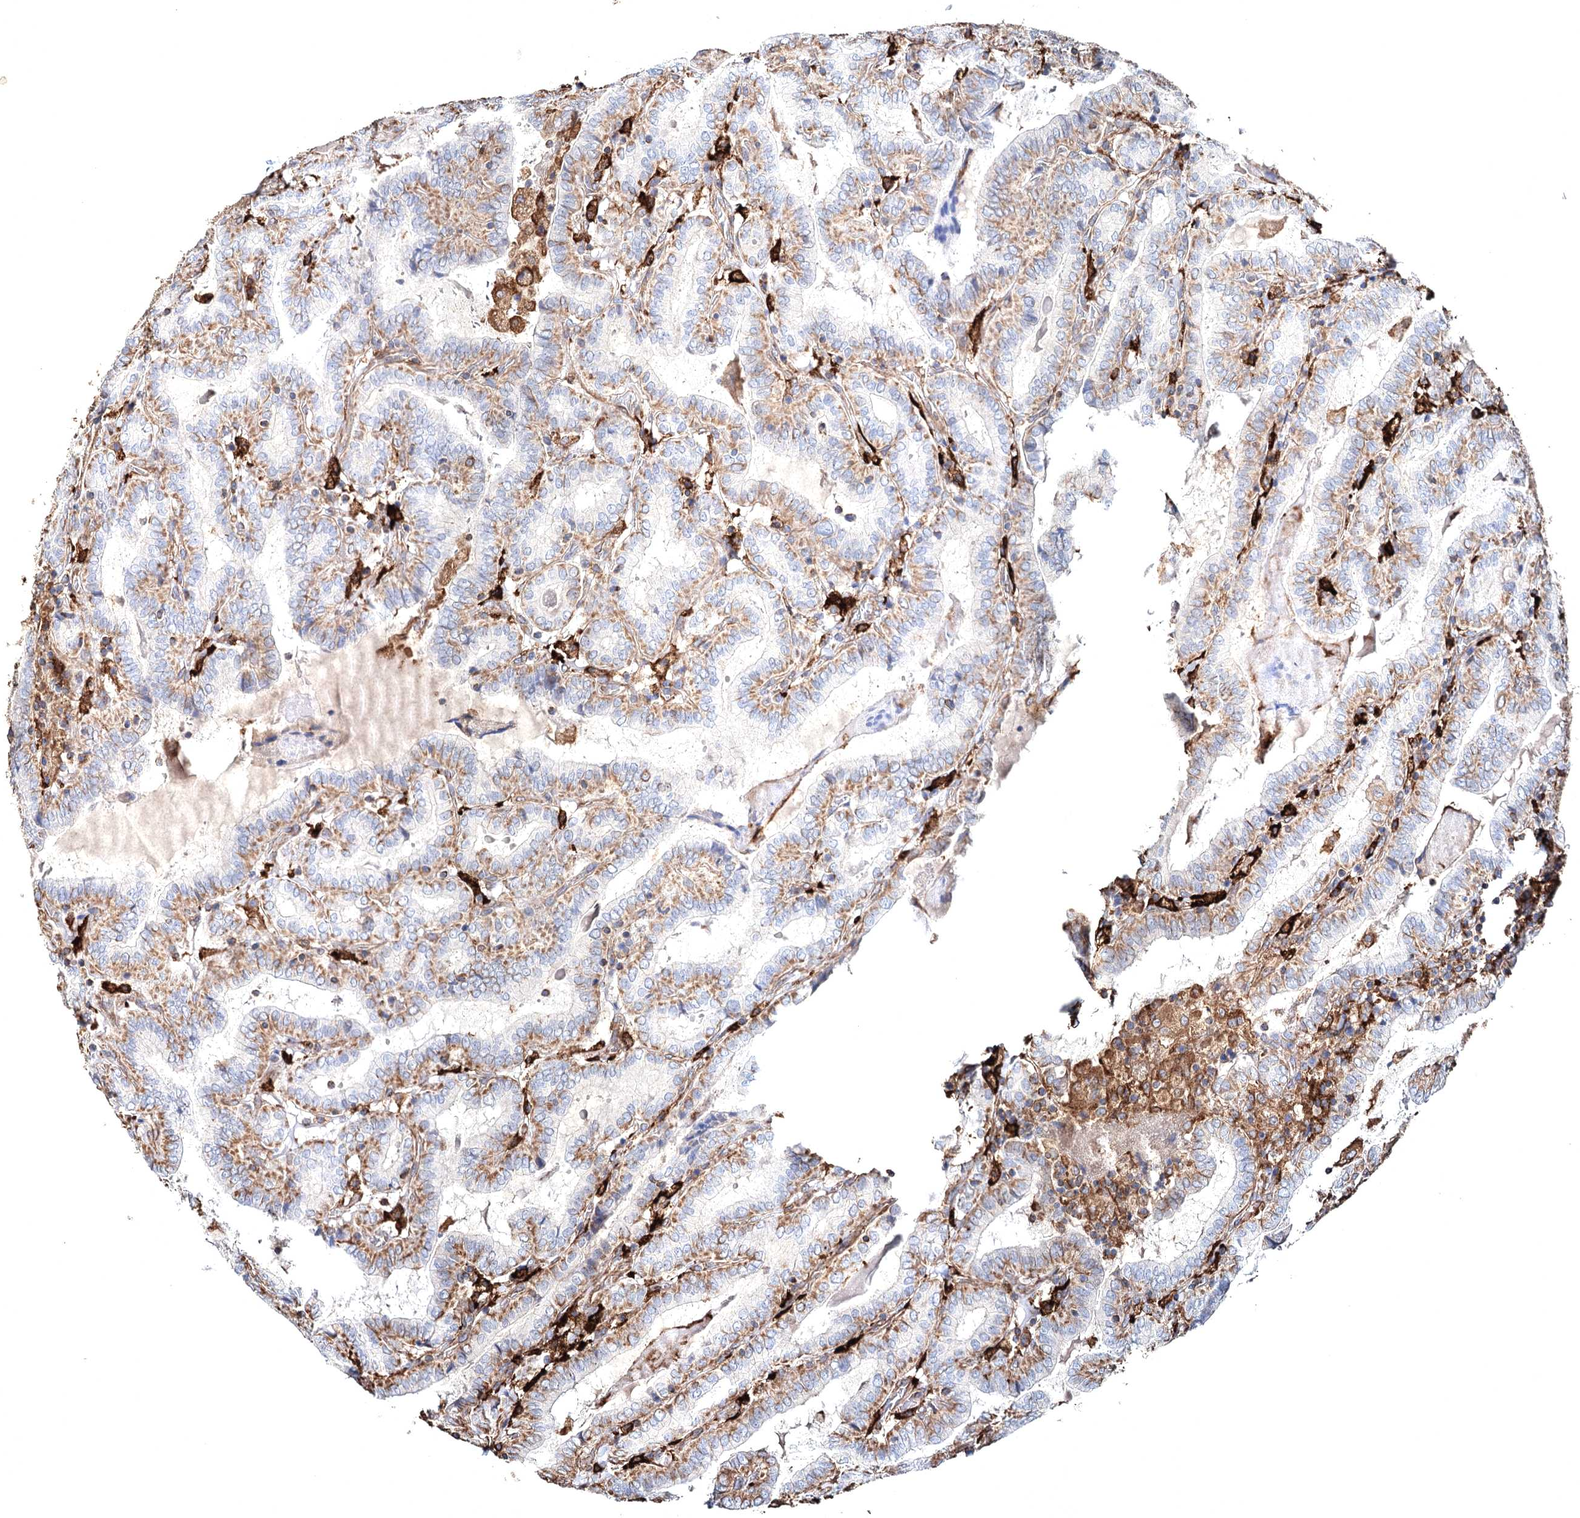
{"staining": {"intensity": "moderate", "quantity": "25%-75%", "location": "cytoplasmic/membranous"}, "tissue": "thyroid cancer", "cell_type": "Tumor cells", "image_type": "cancer", "snomed": [{"axis": "morphology", "description": "Papillary adenocarcinoma, NOS"}, {"axis": "topography", "description": "Thyroid gland"}], "caption": "Immunohistochemical staining of human papillary adenocarcinoma (thyroid) demonstrates moderate cytoplasmic/membranous protein expression in approximately 25%-75% of tumor cells.", "gene": "CLEC4M", "patient": {"sex": "female", "age": 72}}